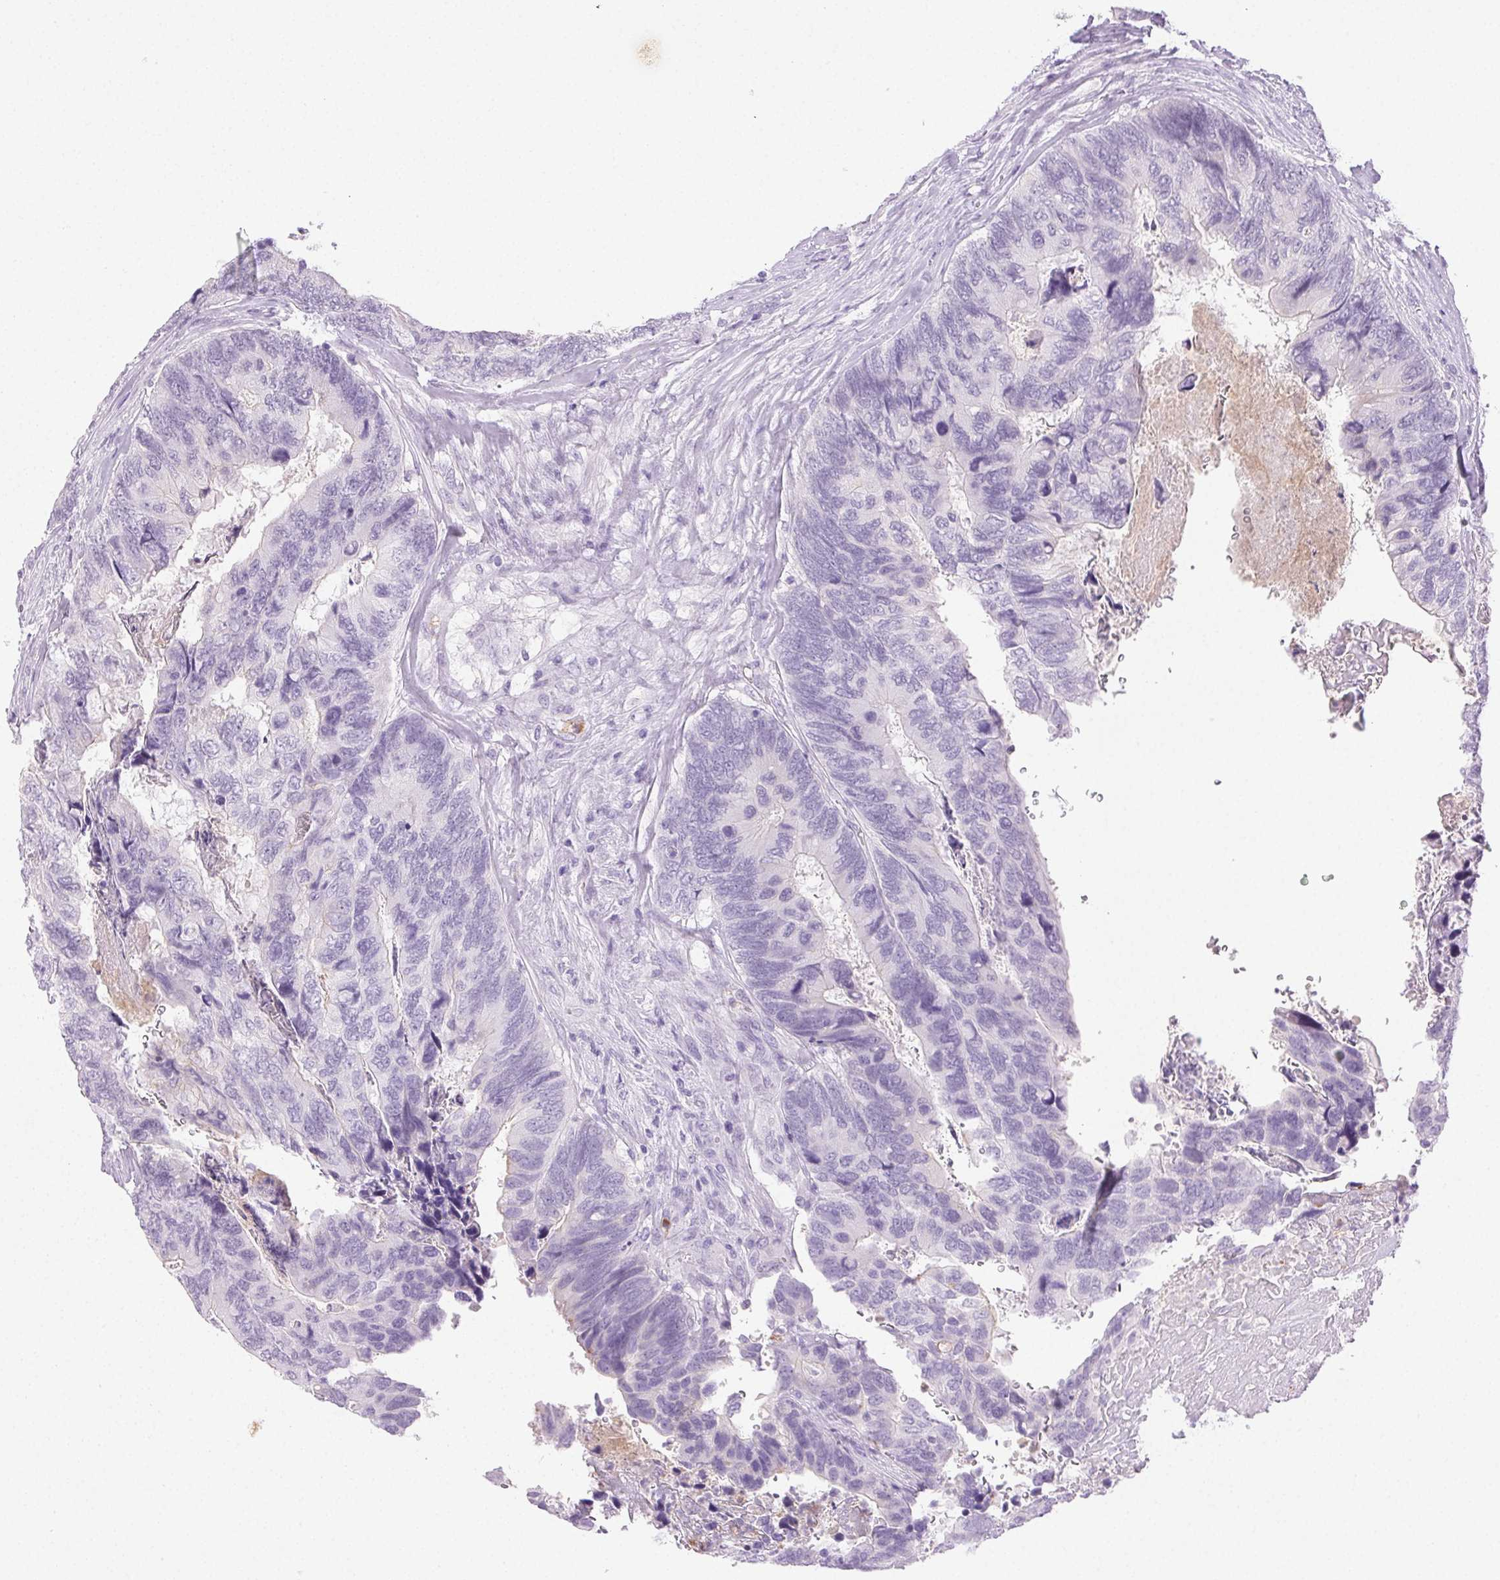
{"staining": {"intensity": "negative", "quantity": "none", "location": "none"}, "tissue": "breast cancer", "cell_type": "Tumor cells", "image_type": "cancer", "snomed": [{"axis": "morphology", "description": "Lobular carcinoma"}, {"axis": "topography", "description": "Breast"}], "caption": "This is an immunohistochemistry (IHC) micrograph of human lobular carcinoma (breast). There is no positivity in tumor cells.", "gene": "EMX2", "patient": {"sex": "female", "age": 59}}